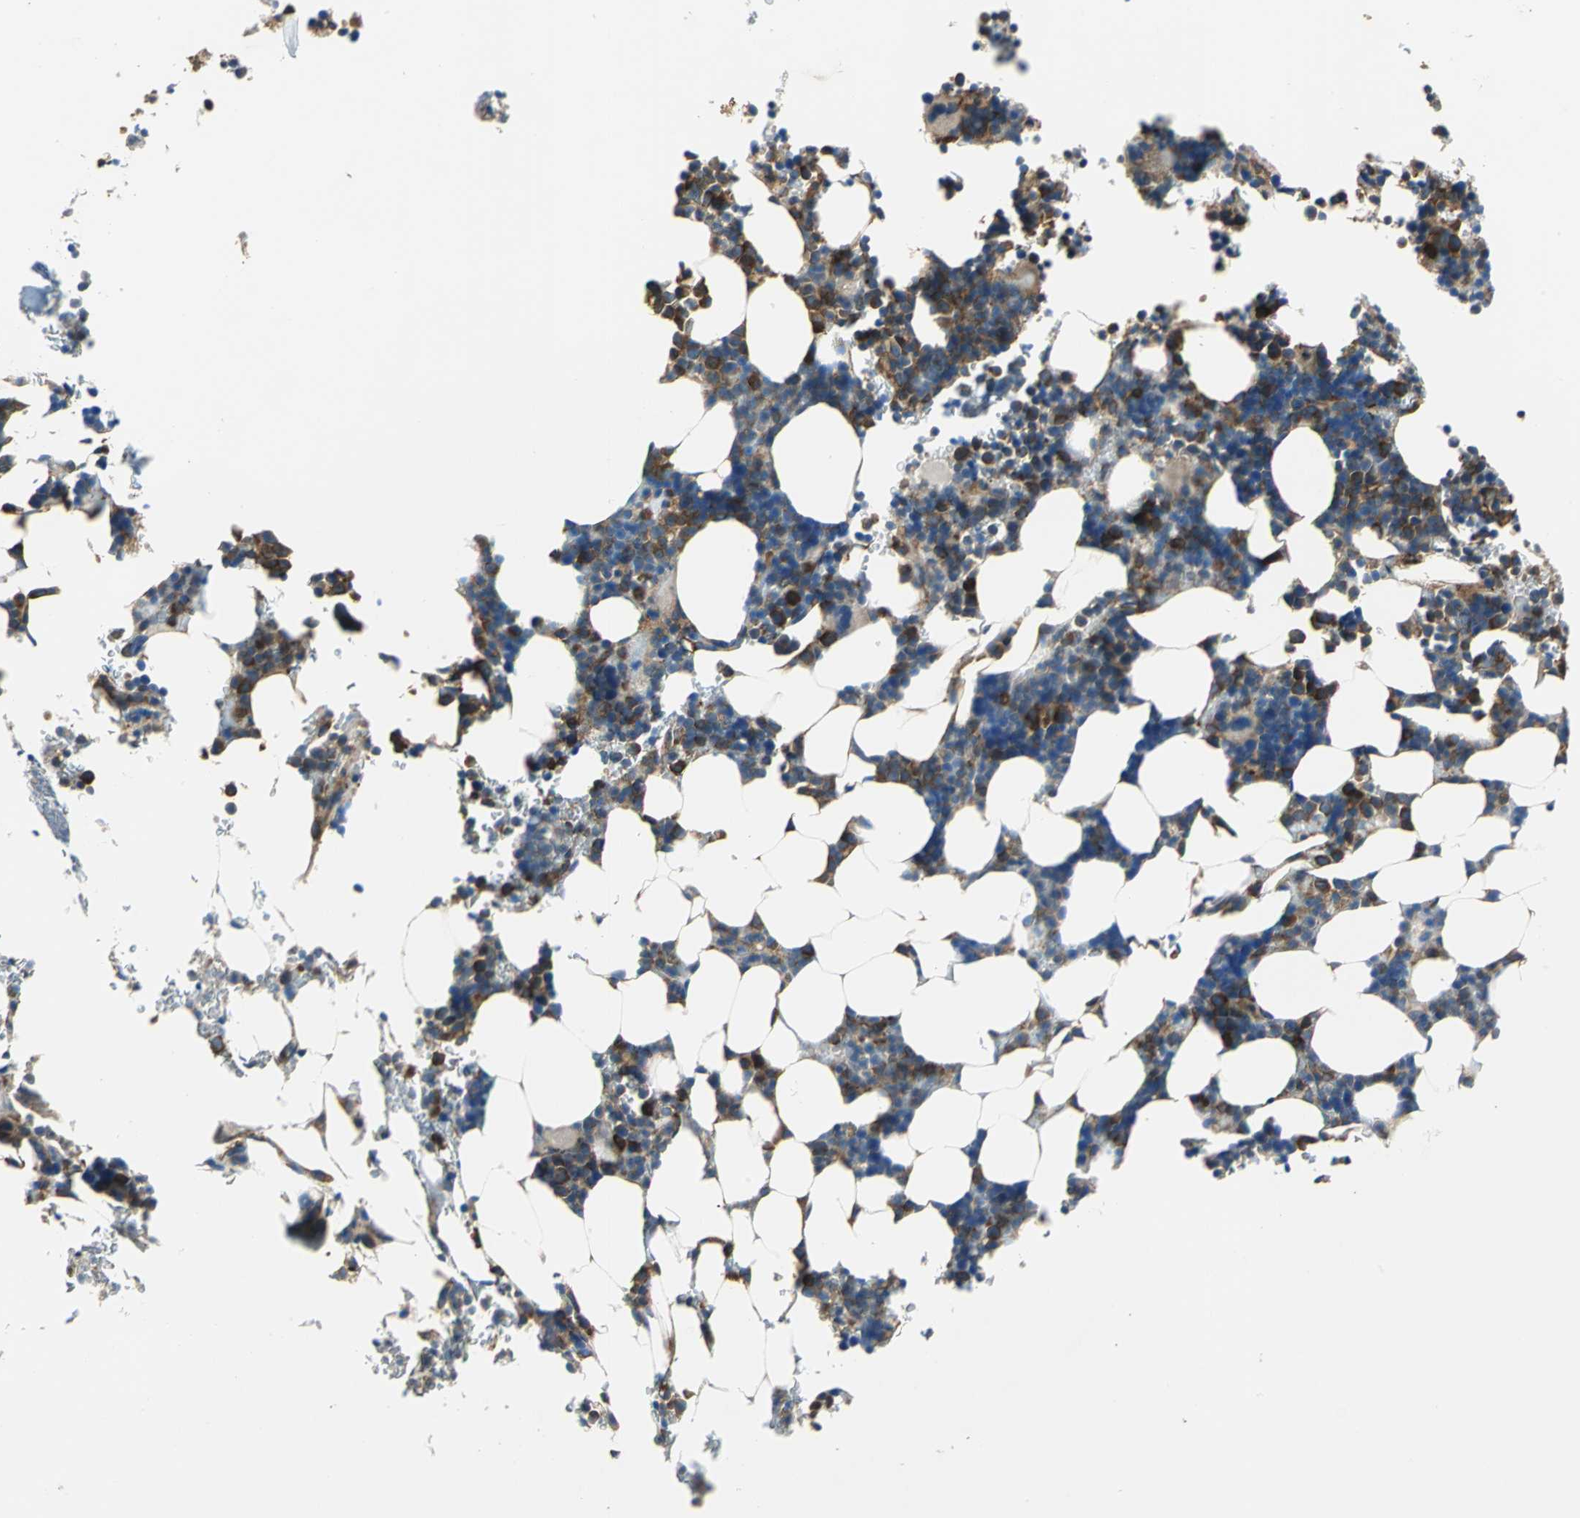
{"staining": {"intensity": "strong", "quantity": "25%-75%", "location": "cytoplasmic/membranous"}, "tissue": "bone marrow", "cell_type": "Hematopoietic cells", "image_type": "normal", "snomed": [{"axis": "morphology", "description": "Normal tissue, NOS"}, {"axis": "topography", "description": "Bone marrow"}], "caption": "Hematopoietic cells exhibit strong cytoplasmic/membranous expression in about 25%-75% of cells in unremarkable bone marrow. Immunohistochemistry stains the protein of interest in brown and the nuclei are stained blue.", "gene": "TRIM25", "patient": {"sex": "female", "age": 73}}